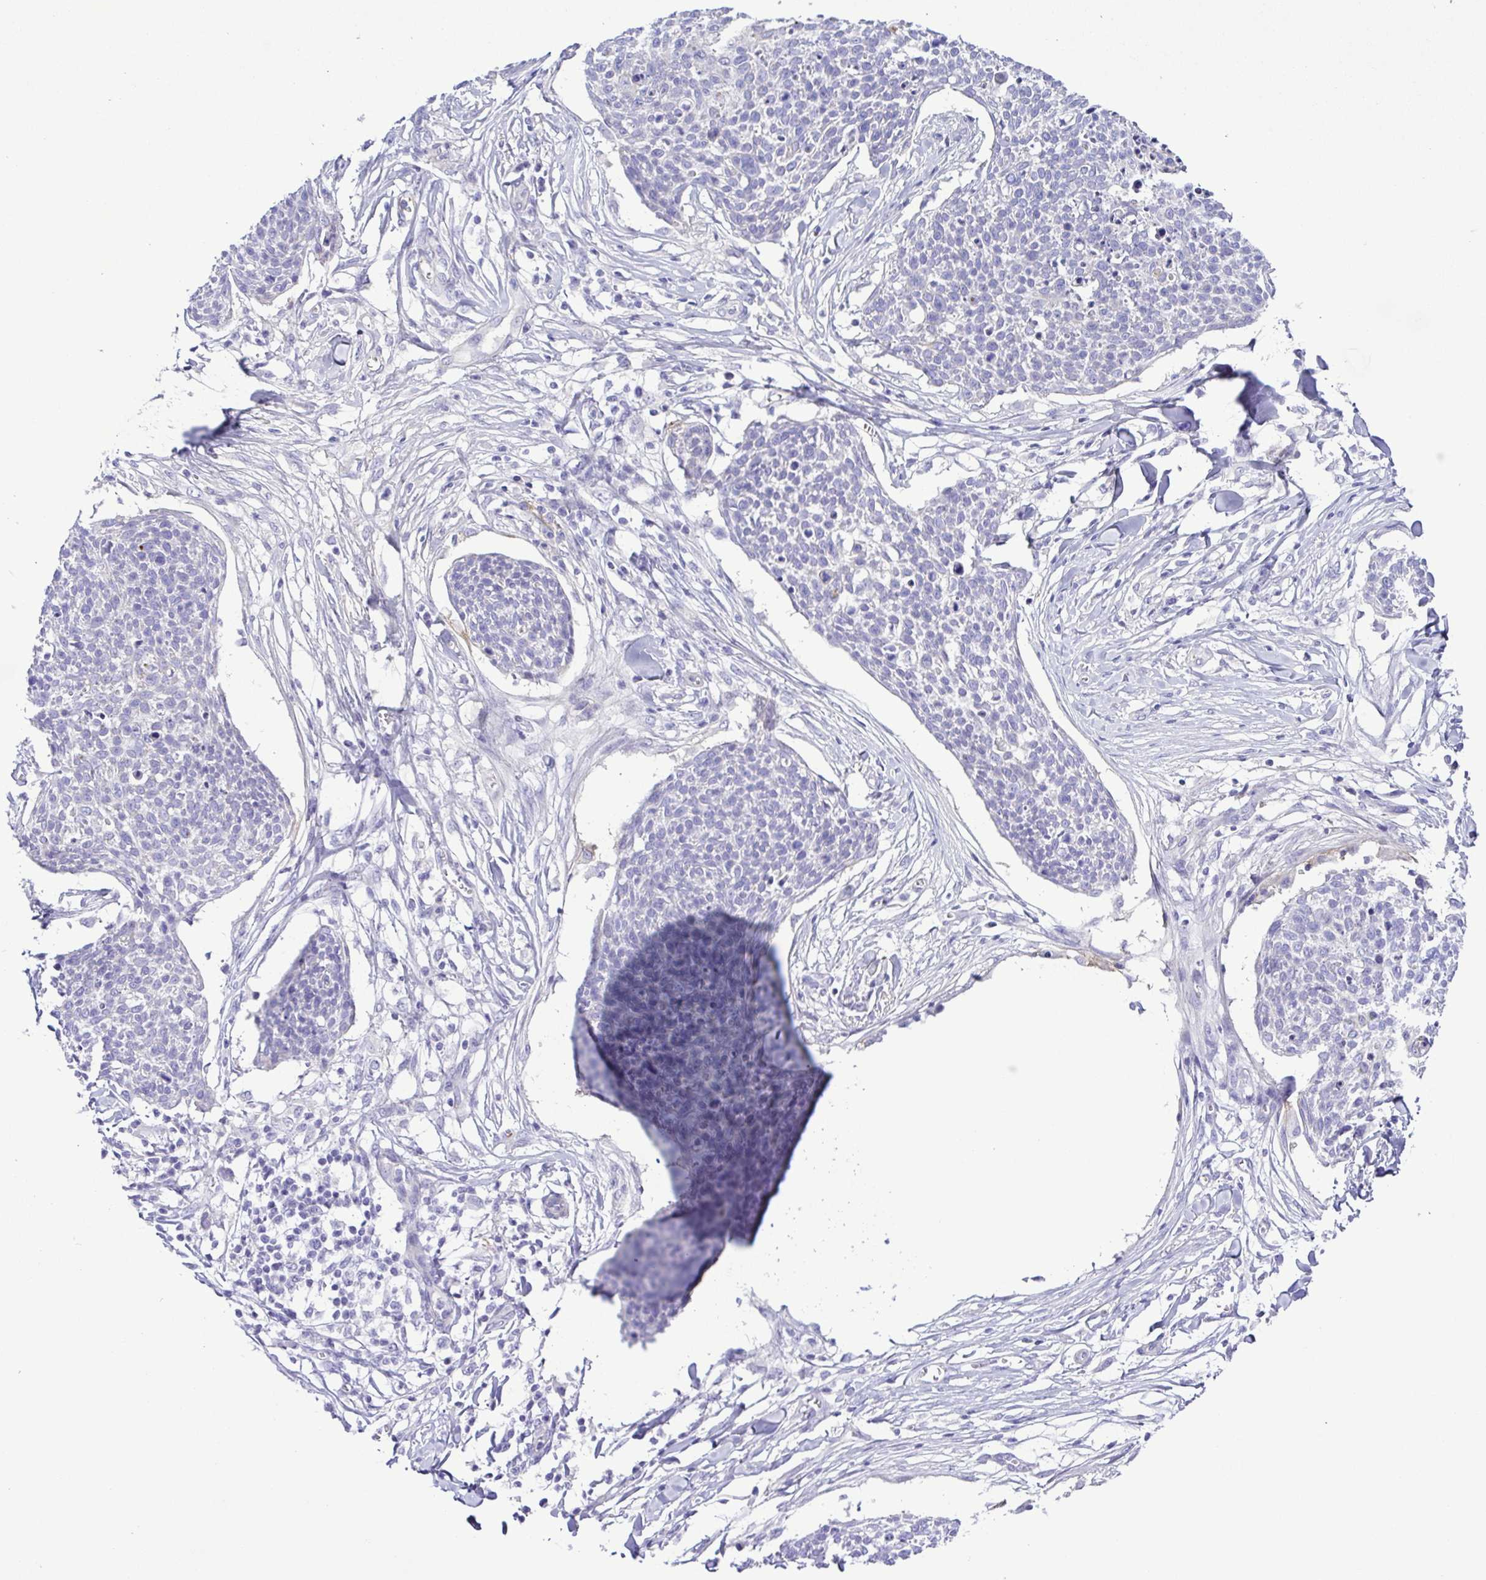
{"staining": {"intensity": "negative", "quantity": "none", "location": "none"}, "tissue": "skin cancer", "cell_type": "Tumor cells", "image_type": "cancer", "snomed": [{"axis": "morphology", "description": "Squamous cell carcinoma, NOS"}, {"axis": "topography", "description": "Skin"}, {"axis": "topography", "description": "Vulva"}], "caption": "Tumor cells are negative for protein expression in human skin squamous cell carcinoma.", "gene": "GABBR2", "patient": {"sex": "female", "age": 75}}